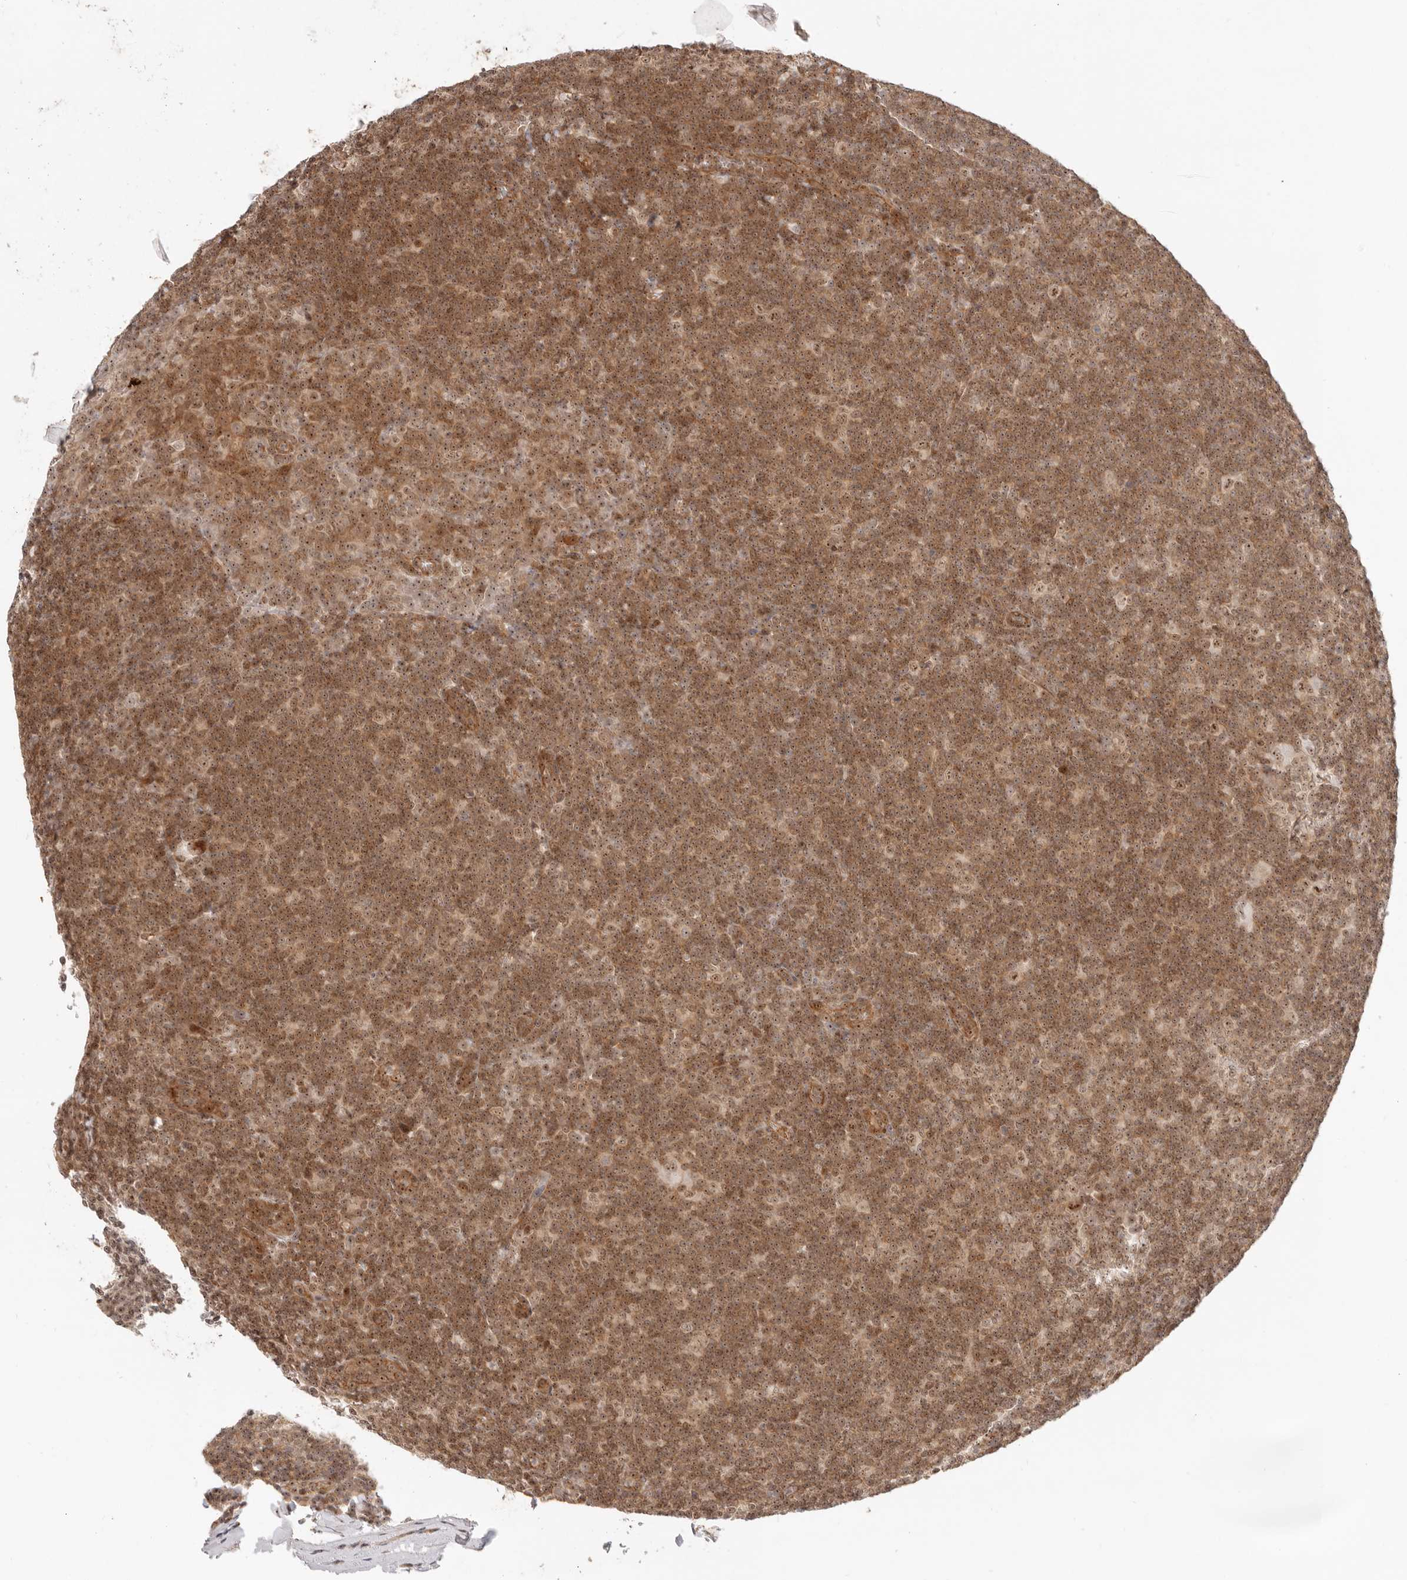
{"staining": {"intensity": "moderate", "quantity": ">75%", "location": "cytoplasmic/membranous,nuclear"}, "tissue": "tonsil", "cell_type": "Germinal center cells", "image_type": "normal", "snomed": [{"axis": "morphology", "description": "Normal tissue, NOS"}, {"axis": "topography", "description": "Tonsil"}], "caption": "This is a photomicrograph of immunohistochemistry (IHC) staining of normal tonsil, which shows moderate positivity in the cytoplasmic/membranous,nuclear of germinal center cells.", "gene": "BAP1", "patient": {"sex": "male", "age": 37}}